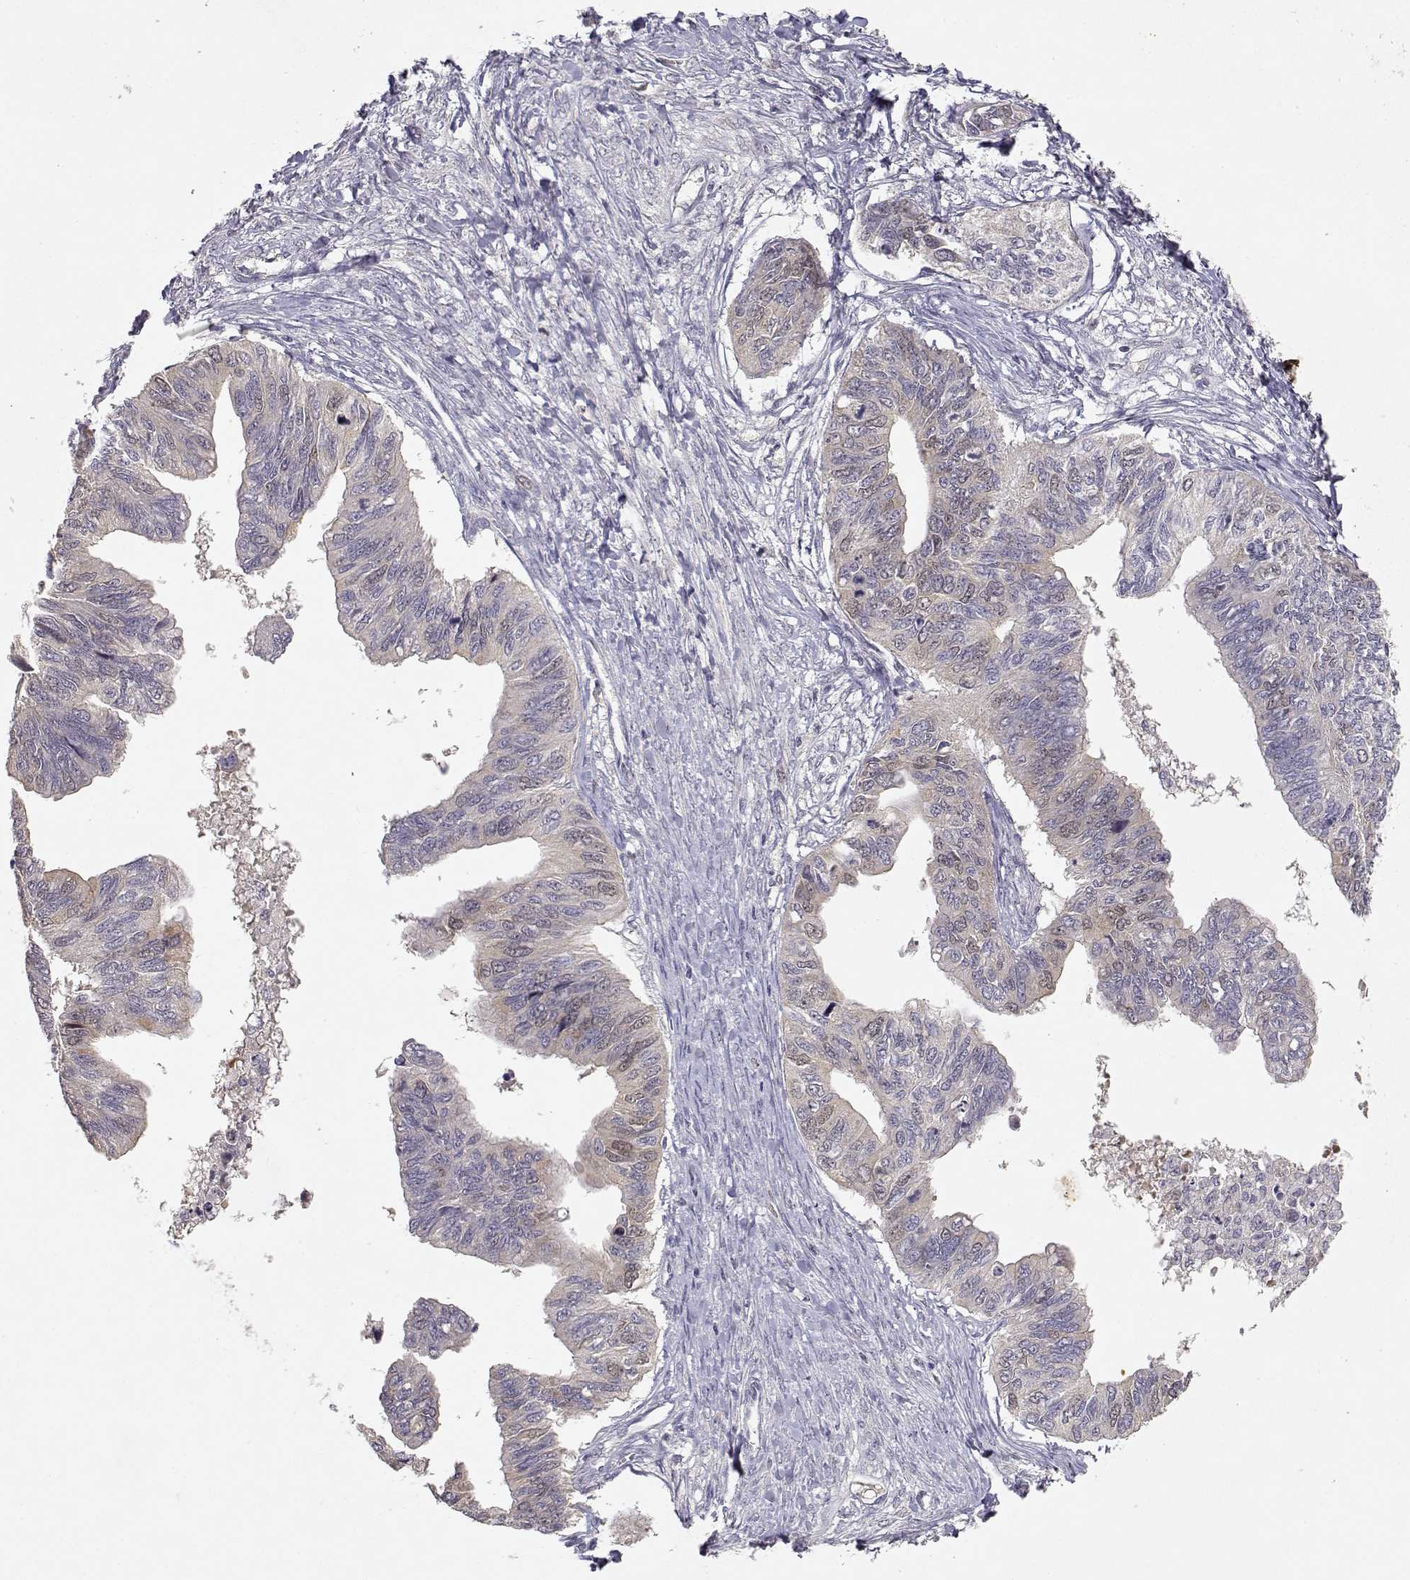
{"staining": {"intensity": "weak", "quantity": "<25%", "location": "cytoplasmic/membranous,nuclear"}, "tissue": "ovarian cancer", "cell_type": "Tumor cells", "image_type": "cancer", "snomed": [{"axis": "morphology", "description": "Cystadenocarcinoma, mucinous, NOS"}, {"axis": "topography", "description": "Ovary"}], "caption": "An immunohistochemistry image of mucinous cystadenocarcinoma (ovarian) is shown. There is no staining in tumor cells of mucinous cystadenocarcinoma (ovarian).", "gene": "RAD51", "patient": {"sex": "female", "age": 76}}